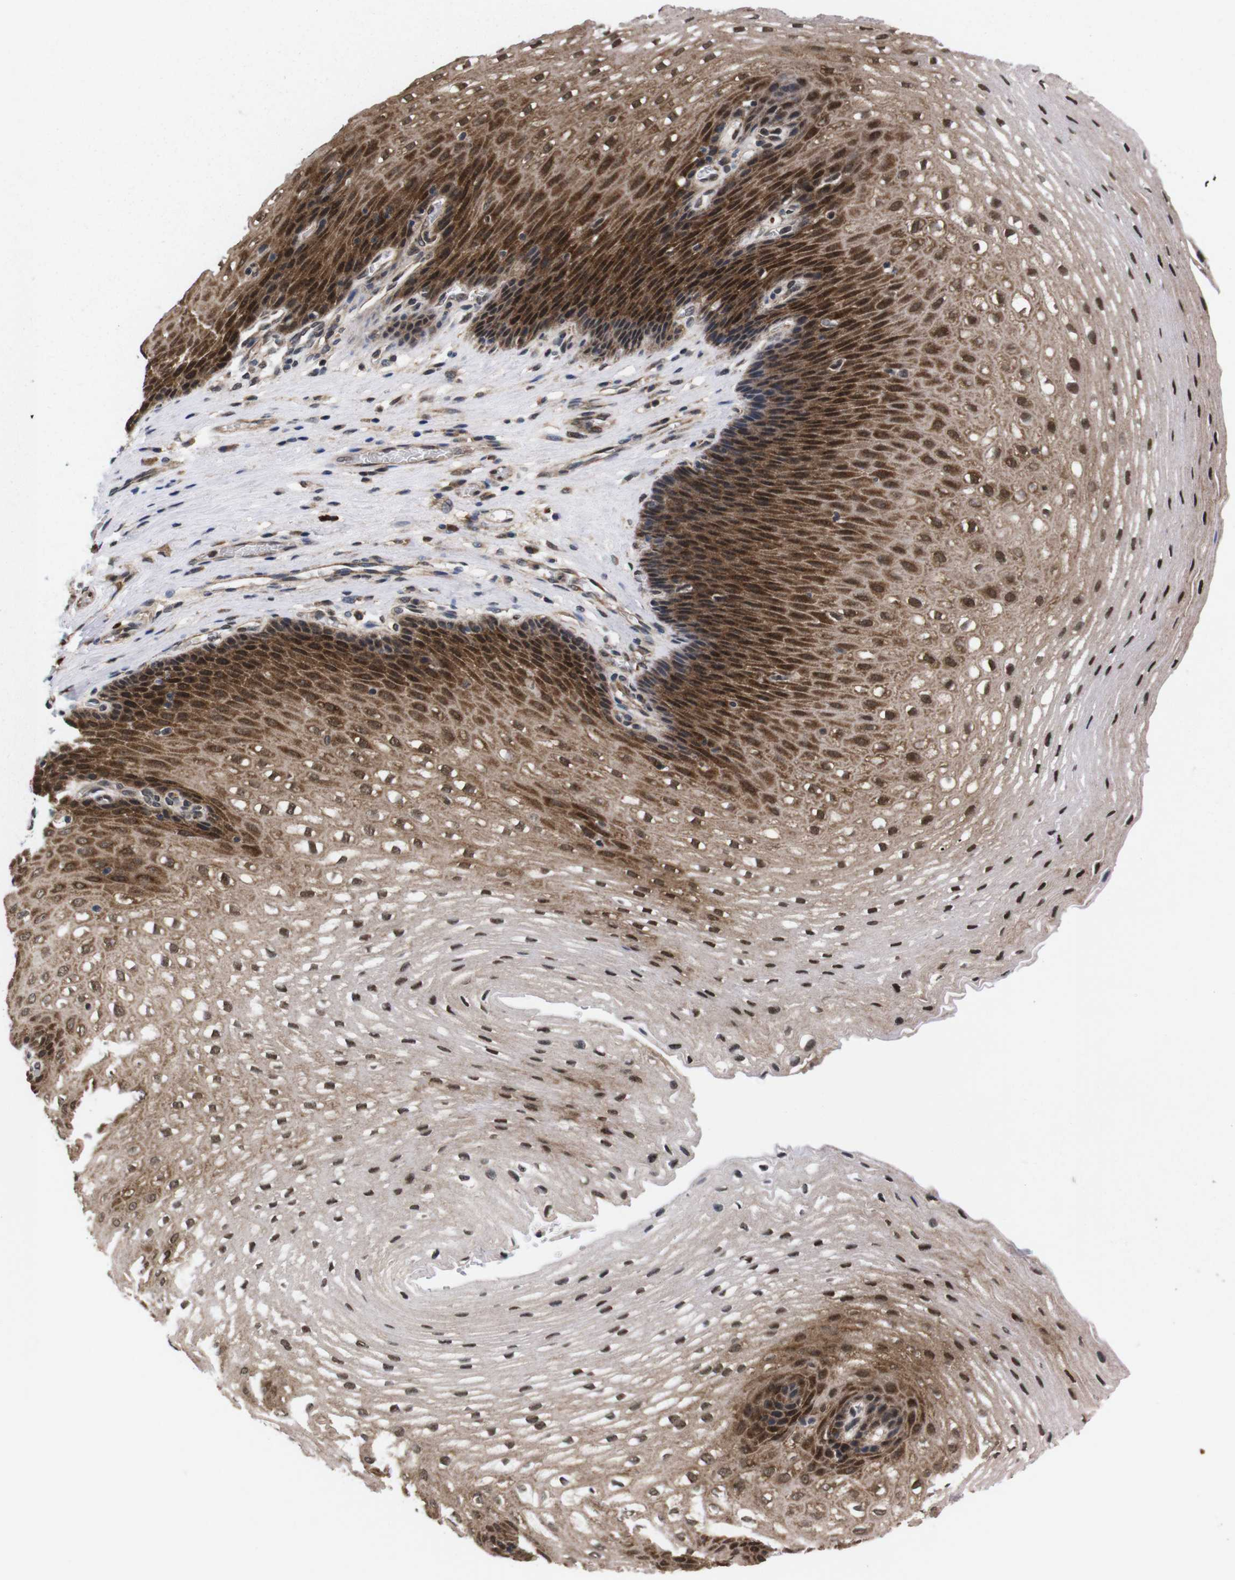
{"staining": {"intensity": "strong", "quantity": ">75%", "location": "cytoplasmic/membranous,nuclear"}, "tissue": "esophagus", "cell_type": "Squamous epithelial cells", "image_type": "normal", "snomed": [{"axis": "morphology", "description": "Normal tissue, NOS"}, {"axis": "topography", "description": "Esophagus"}], "caption": "Approximately >75% of squamous epithelial cells in unremarkable esophagus exhibit strong cytoplasmic/membranous,nuclear protein positivity as visualized by brown immunohistochemical staining.", "gene": "UBQLN2", "patient": {"sex": "male", "age": 48}}